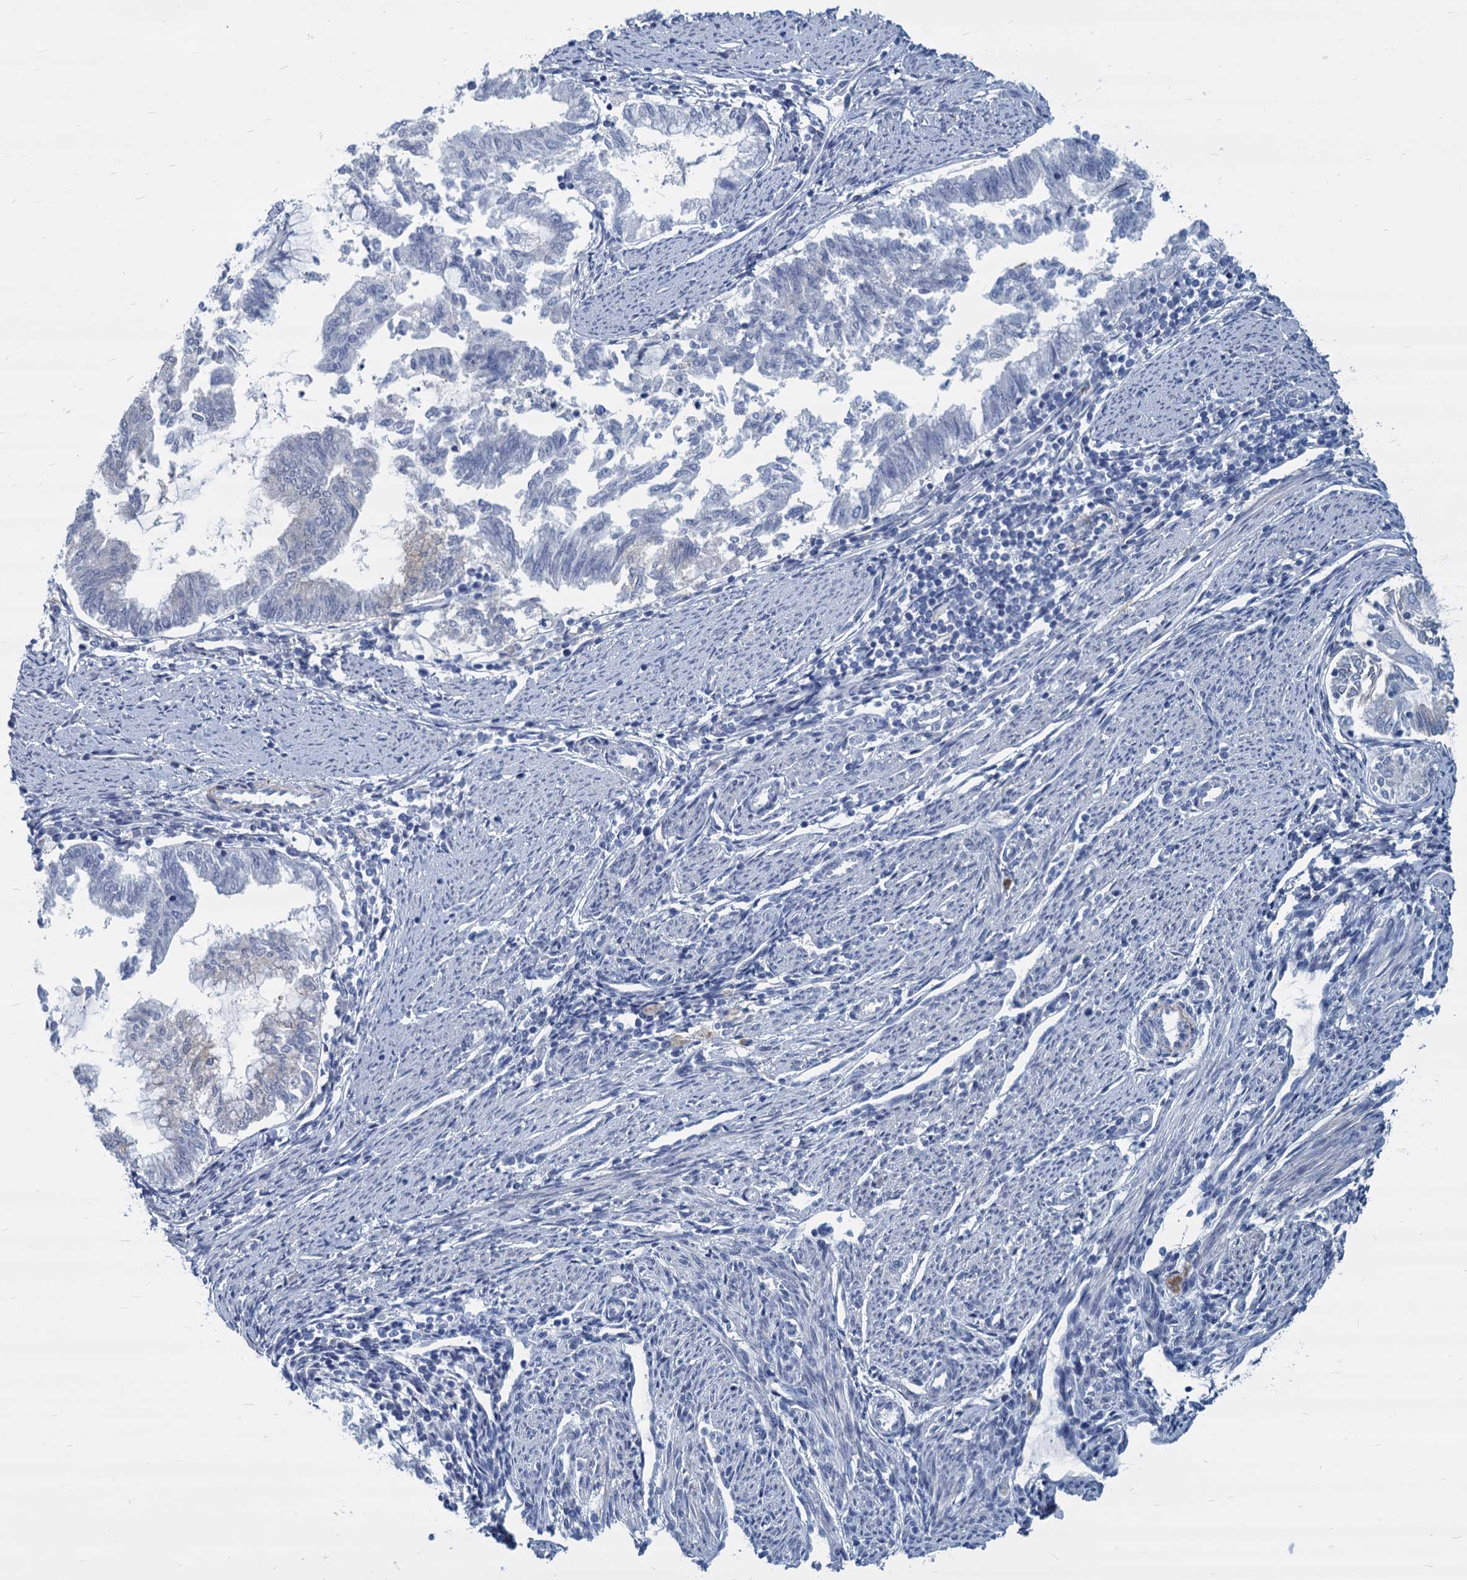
{"staining": {"intensity": "negative", "quantity": "none", "location": "none"}, "tissue": "endometrial cancer", "cell_type": "Tumor cells", "image_type": "cancer", "snomed": [{"axis": "morphology", "description": "Adenocarcinoma, NOS"}, {"axis": "topography", "description": "Endometrium"}], "caption": "Image shows no significant protein staining in tumor cells of endometrial cancer (adenocarcinoma). (Brightfield microscopy of DAB (3,3'-diaminobenzidine) immunohistochemistry at high magnification).", "gene": "GSTM3", "patient": {"sex": "female", "age": 79}}